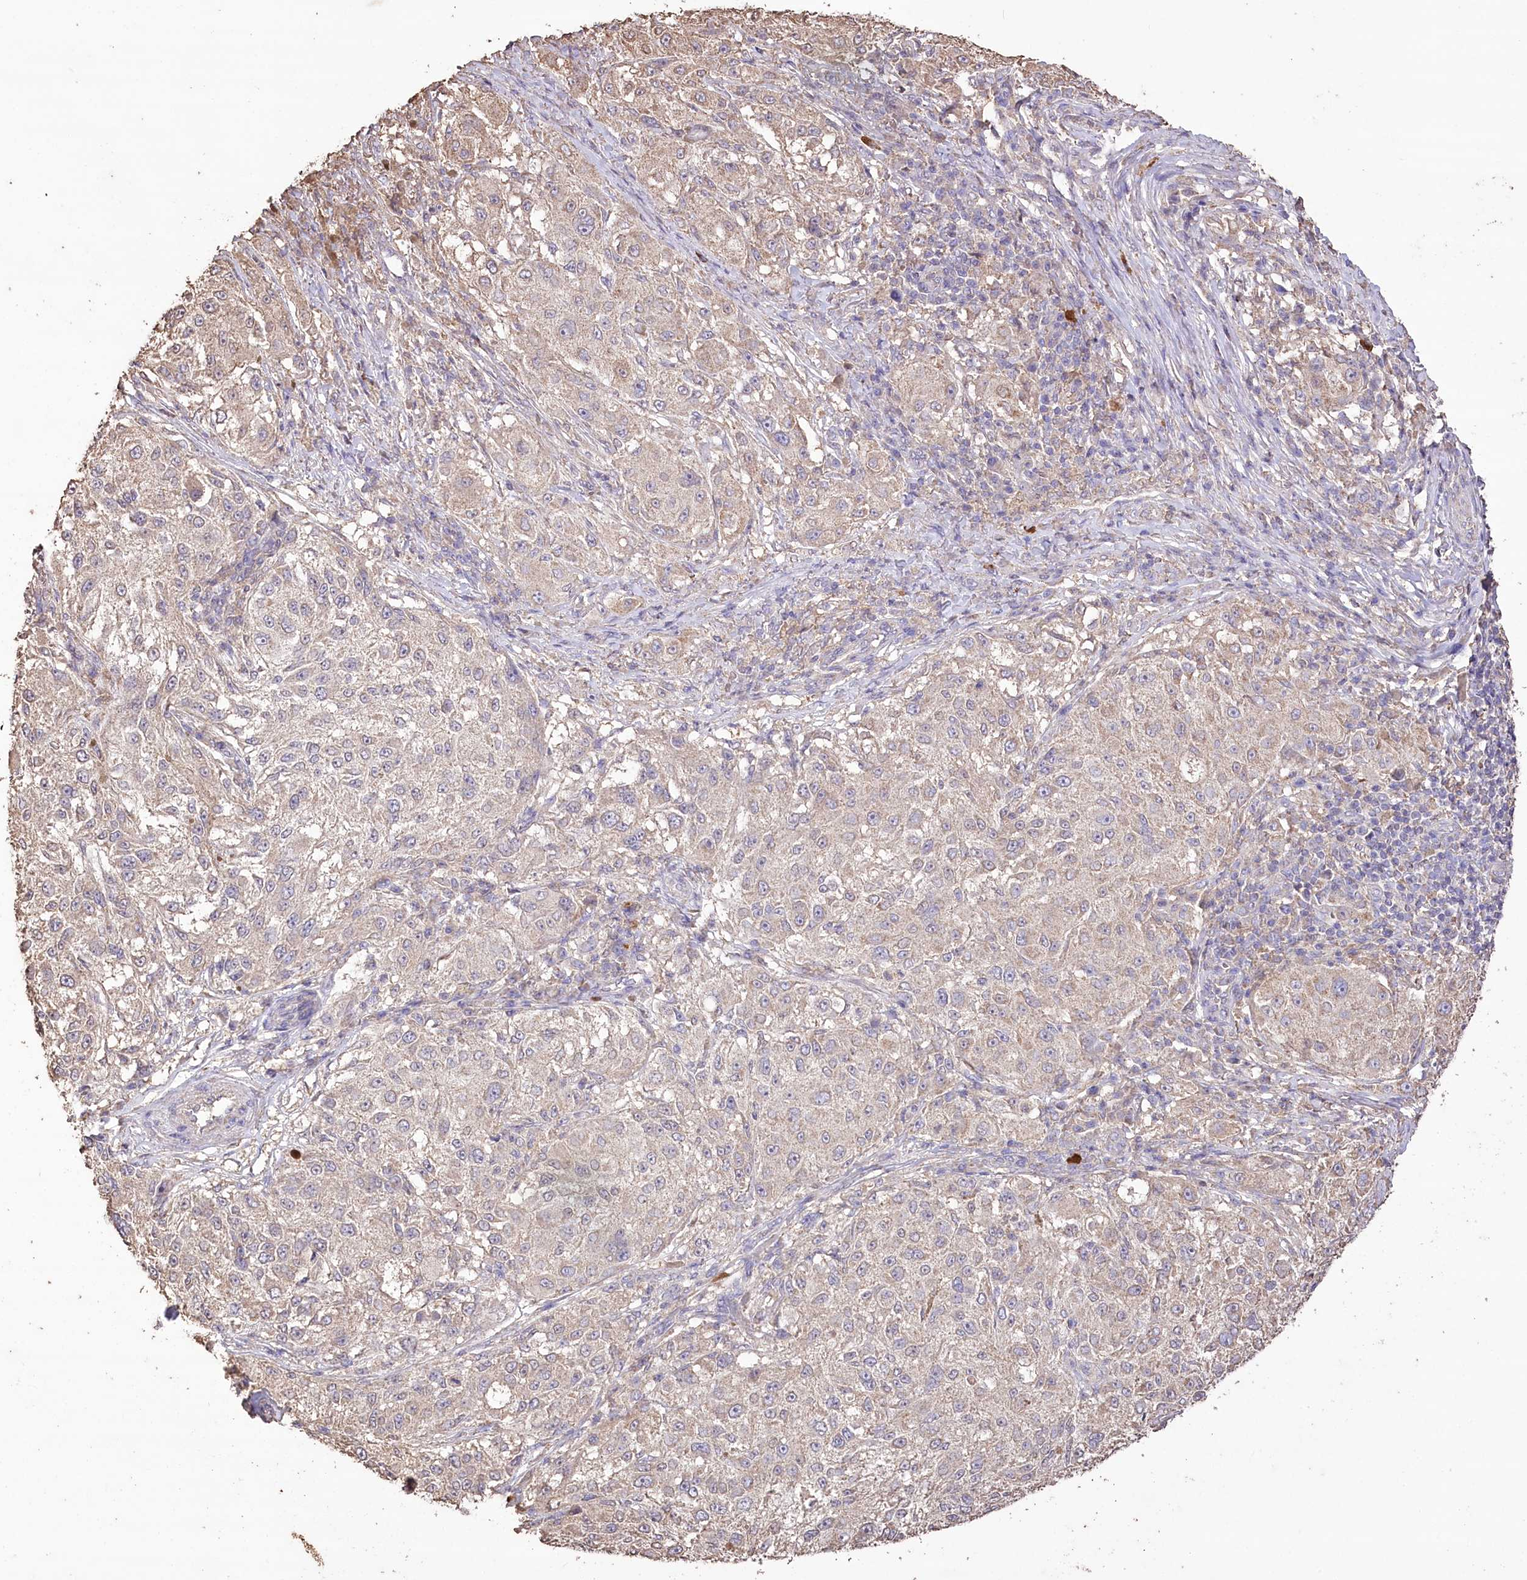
{"staining": {"intensity": "weak", "quantity": "<25%", "location": "cytoplasmic/membranous"}, "tissue": "melanoma", "cell_type": "Tumor cells", "image_type": "cancer", "snomed": [{"axis": "morphology", "description": "Necrosis, NOS"}, {"axis": "morphology", "description": "Malignant melanoma, NOS"}, {"axis": "topography", "description": "Skin"}], "caption": "Immunohistochemistry (IHC) photomicrograph of malignant melanoma stained for a protein (brown), which displays no staining in tumor cells.", "gene": "IREB2", "patient": {"sex": "female", "age": 87}}